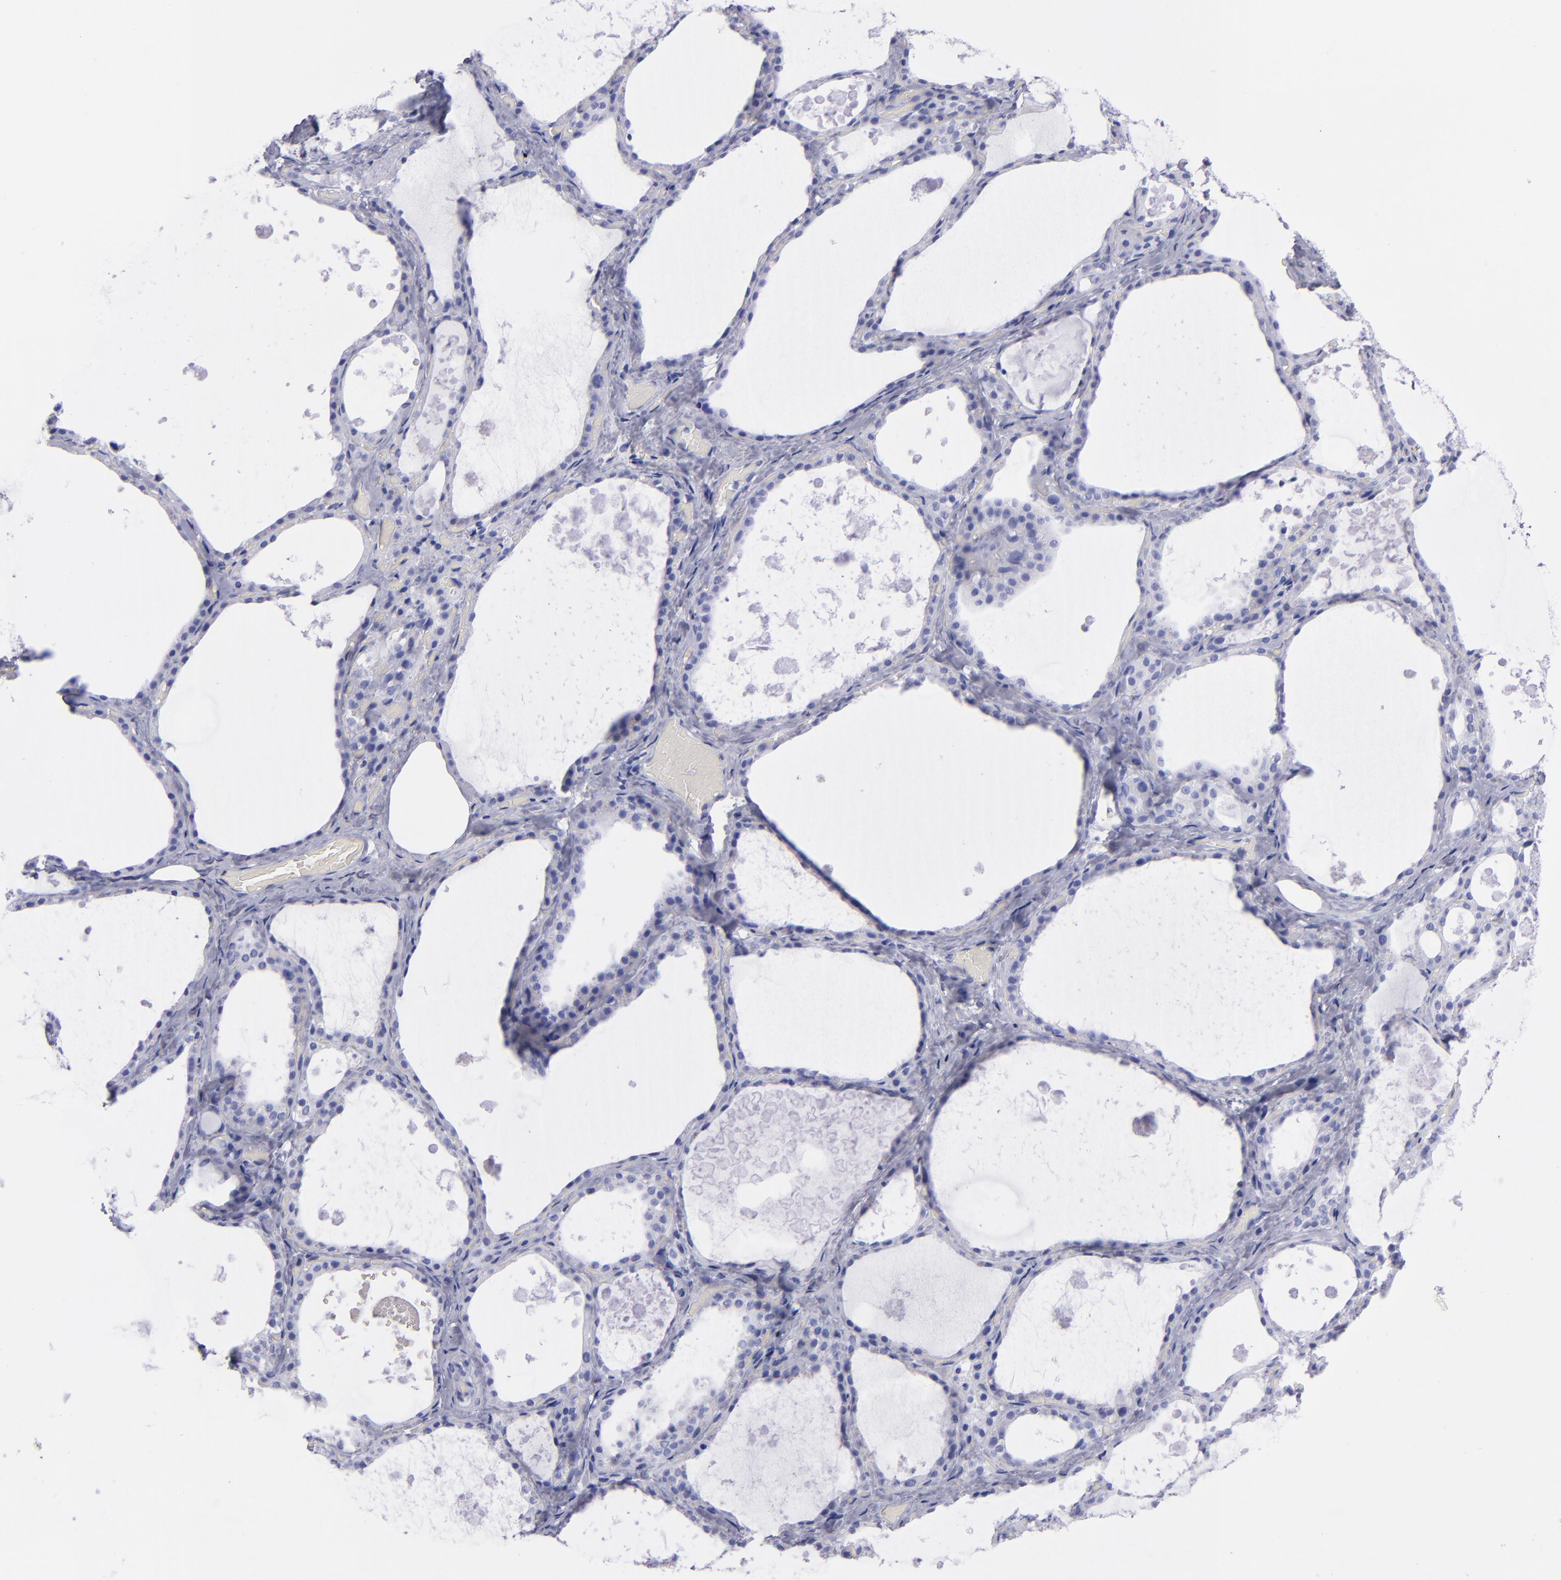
{"staining": {"intensity": "negative", "quantity": "none", "location": "none"}, "tissue": "thyroid gland", "cell_type": "Glandular cells", "image_type": "normal", "snomed": [{"axis": "morphology", "description": "Normal tissue, NOS"}, {"axis": "topography", "description": "Thyroid gland"}], "caption": "High magnification brightfield microscopy of unremarkable thyroid gland stained with DAB (3,3'-diaminobenzidine) (brown) and counterstained with hematoxylin (blue): glandular cells show no significant staining. (IHC, brightfield microscopy, high magnification).", "gene": "CD38", "patient": {"sex": "male", "age": 61}}